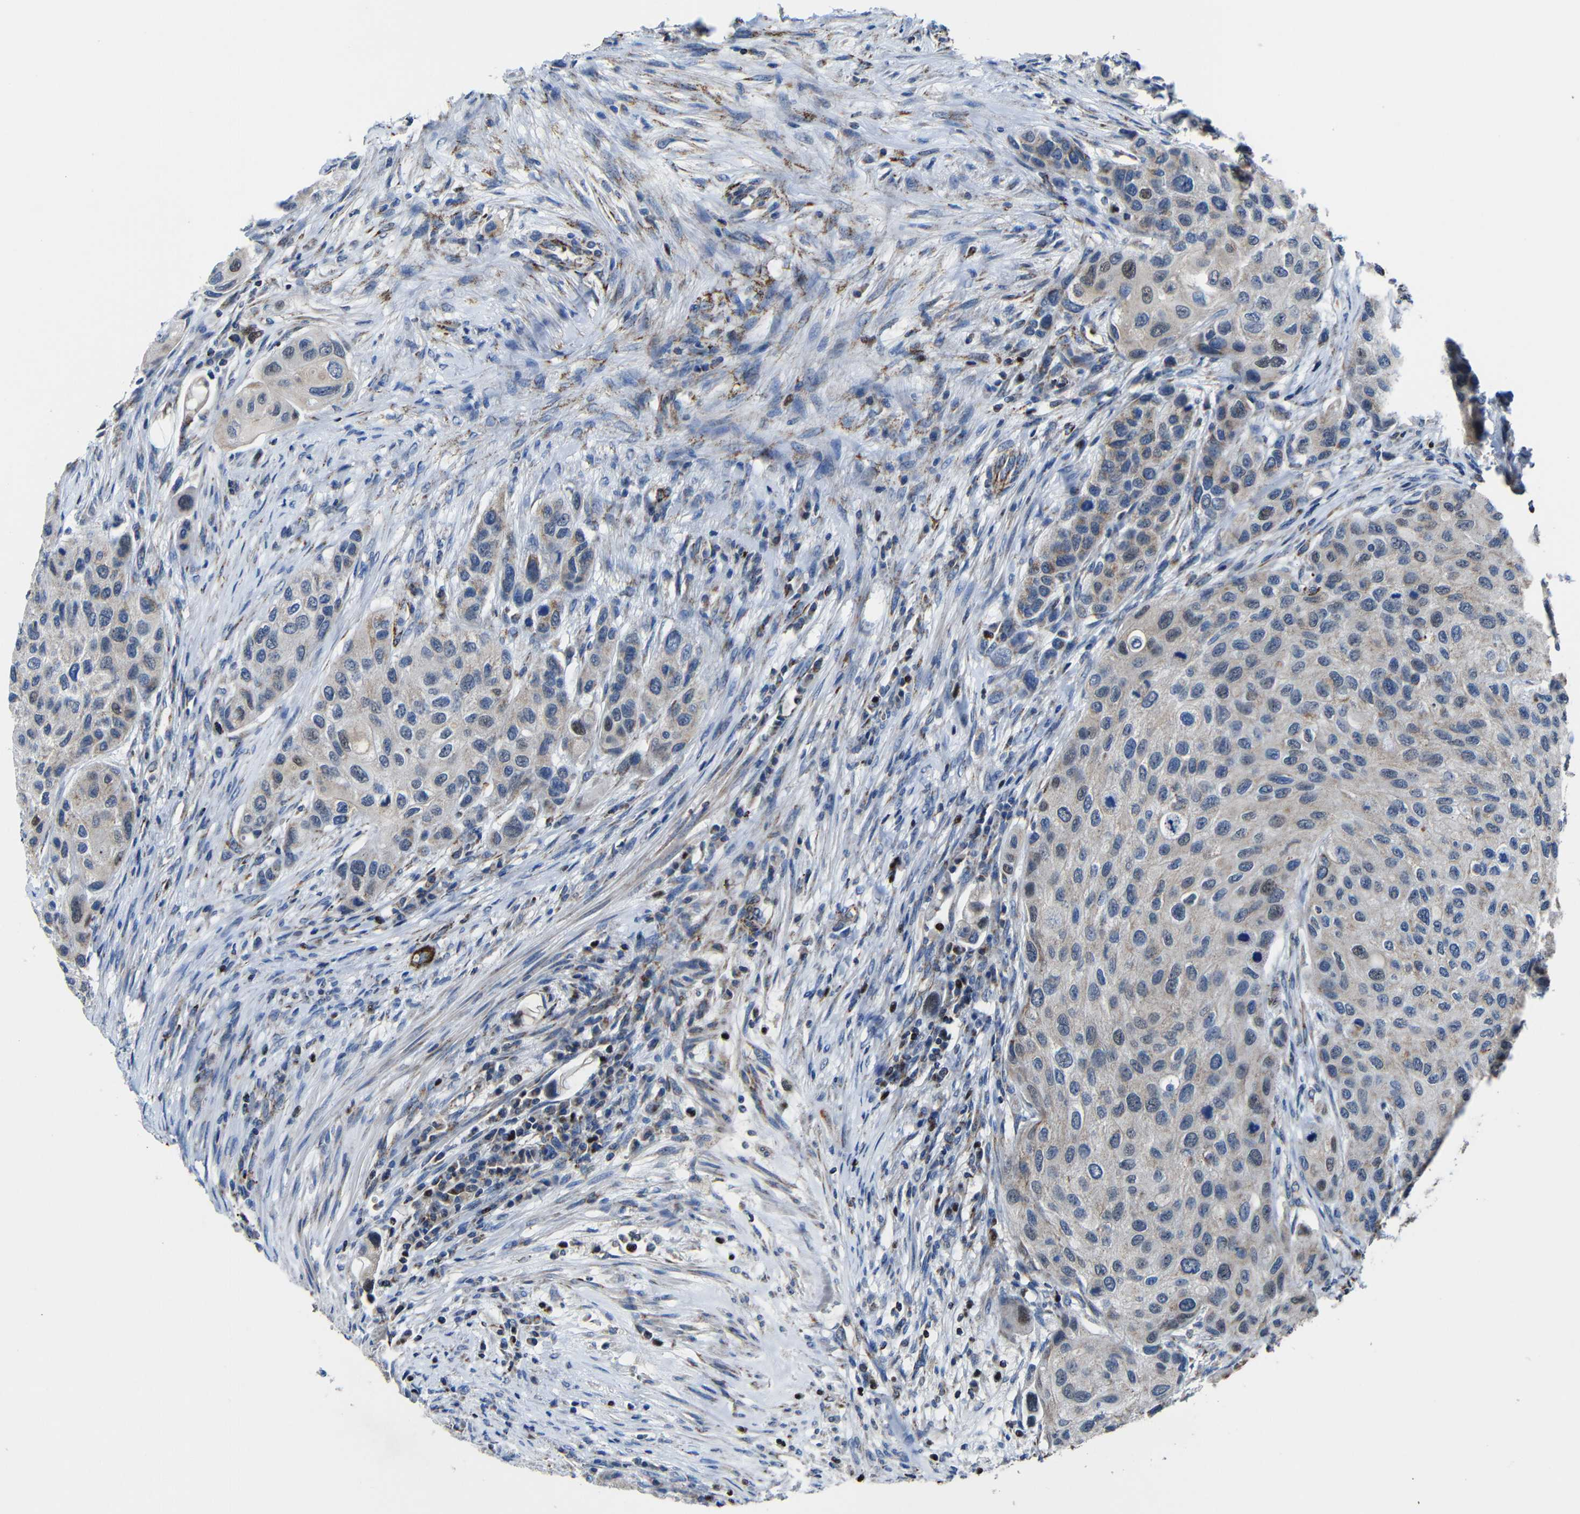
{"staining": {"intensity": "weak", "quantity": "<25%", "location": "cytoplasmic/membranous"}, "tissue": "urothelial cancer", "cell_type": "Tumor cells", "image_type": "cancer", "snomed": [{"axis": "morphology", "description": "Urothelial carcinoma, High grade"}, {"axis": "topography", "description": "Urinary bladder"}], "caption": "High magnification brightfield microscopy of urothelial cancer stained with DAB (brown) and counterstained with hematoxylin (blue): tumor cells show no significant expression. Nuclei are stained in blue.", "gene": "CA5B", "patient": {"sex": "female", "age": 56}}